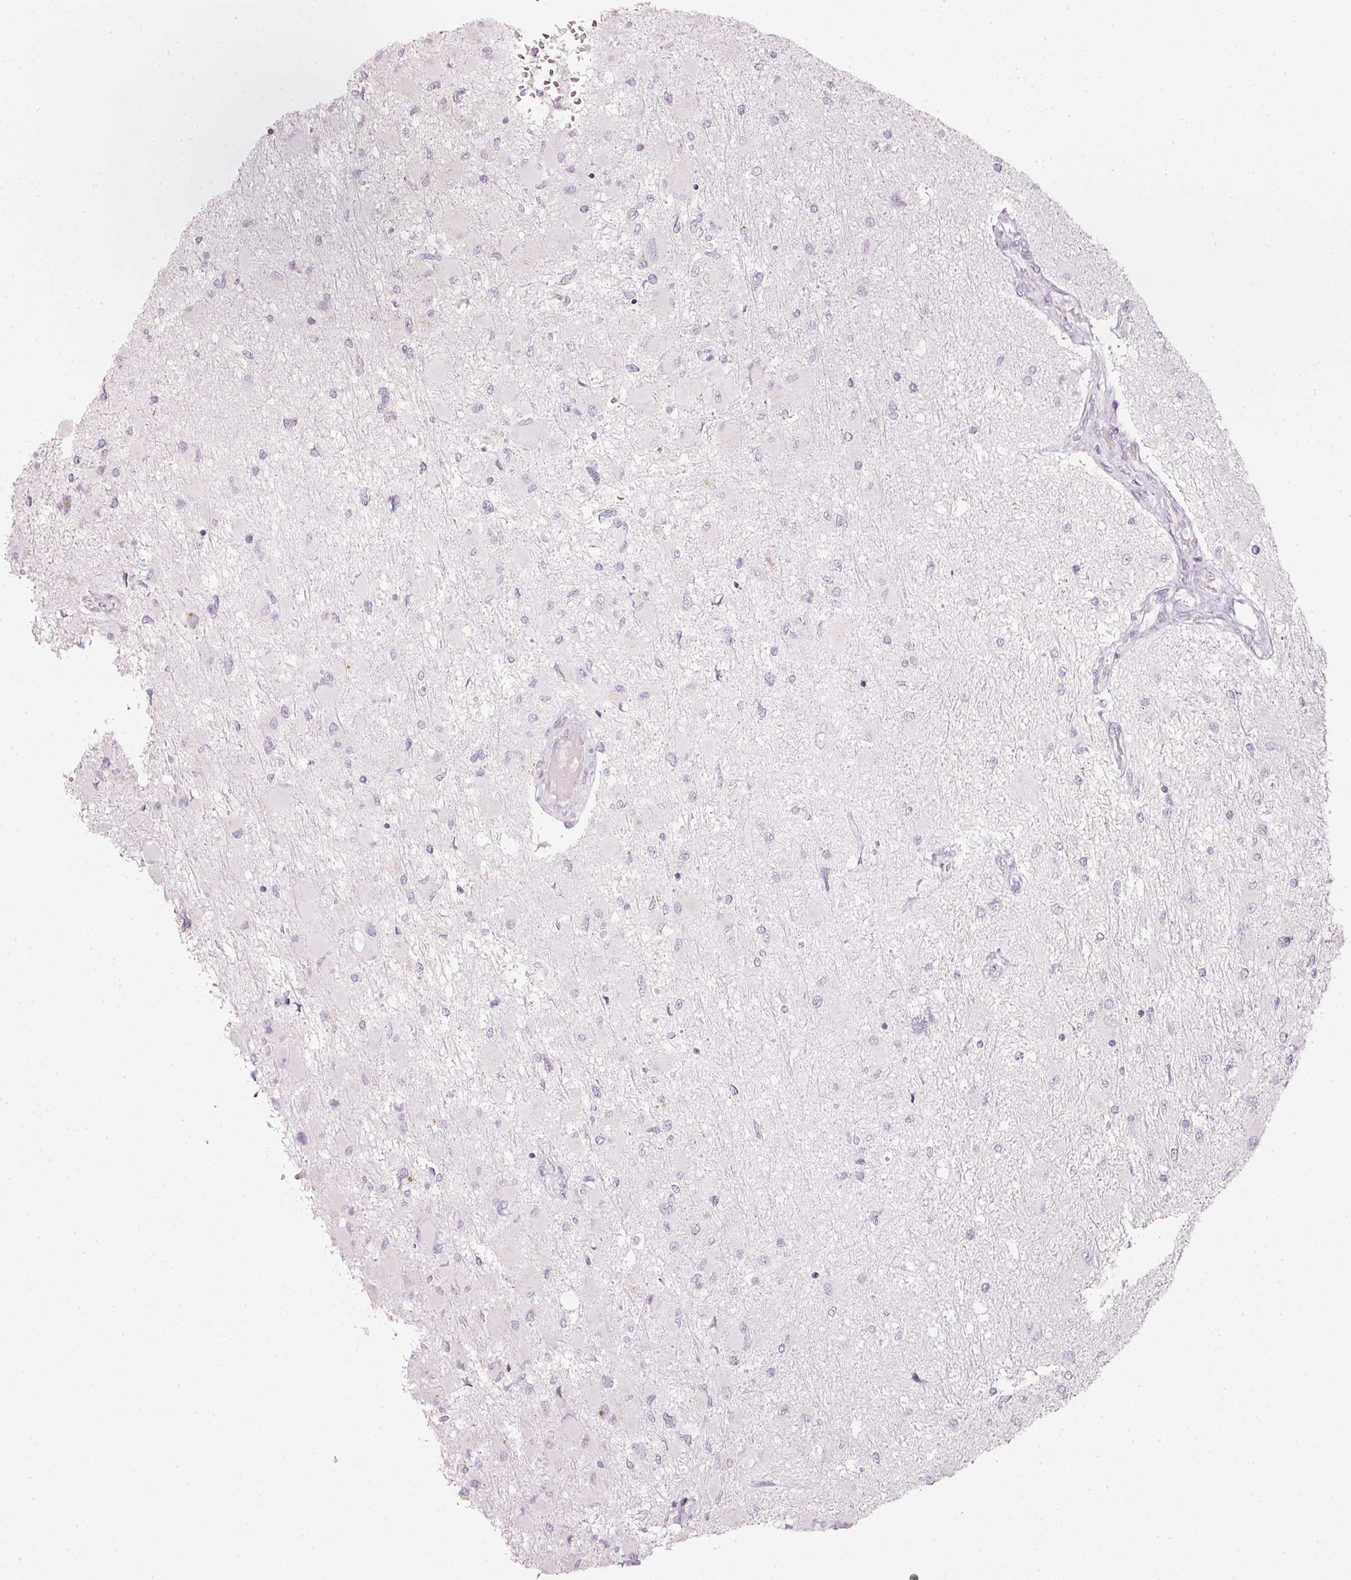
{"staining": {"intensity": "negative", "quantity": "none", "location": "none"}, "tissue": "glioma", "cell_type": "Tumor cells", "image_type": "cancer", "snomed": [{"axis": "morphology", "description": "Glioma, malignant, High grade"}, {"axis": "topography", "description": "Cerebral cortex"}], "caption": "This is a image of immunohistochemistry (IHC) staining of glioma, which shows no staining in tumor cells.", "gene": "SDF4", "patient": {"sex": "female", "age": 36}}